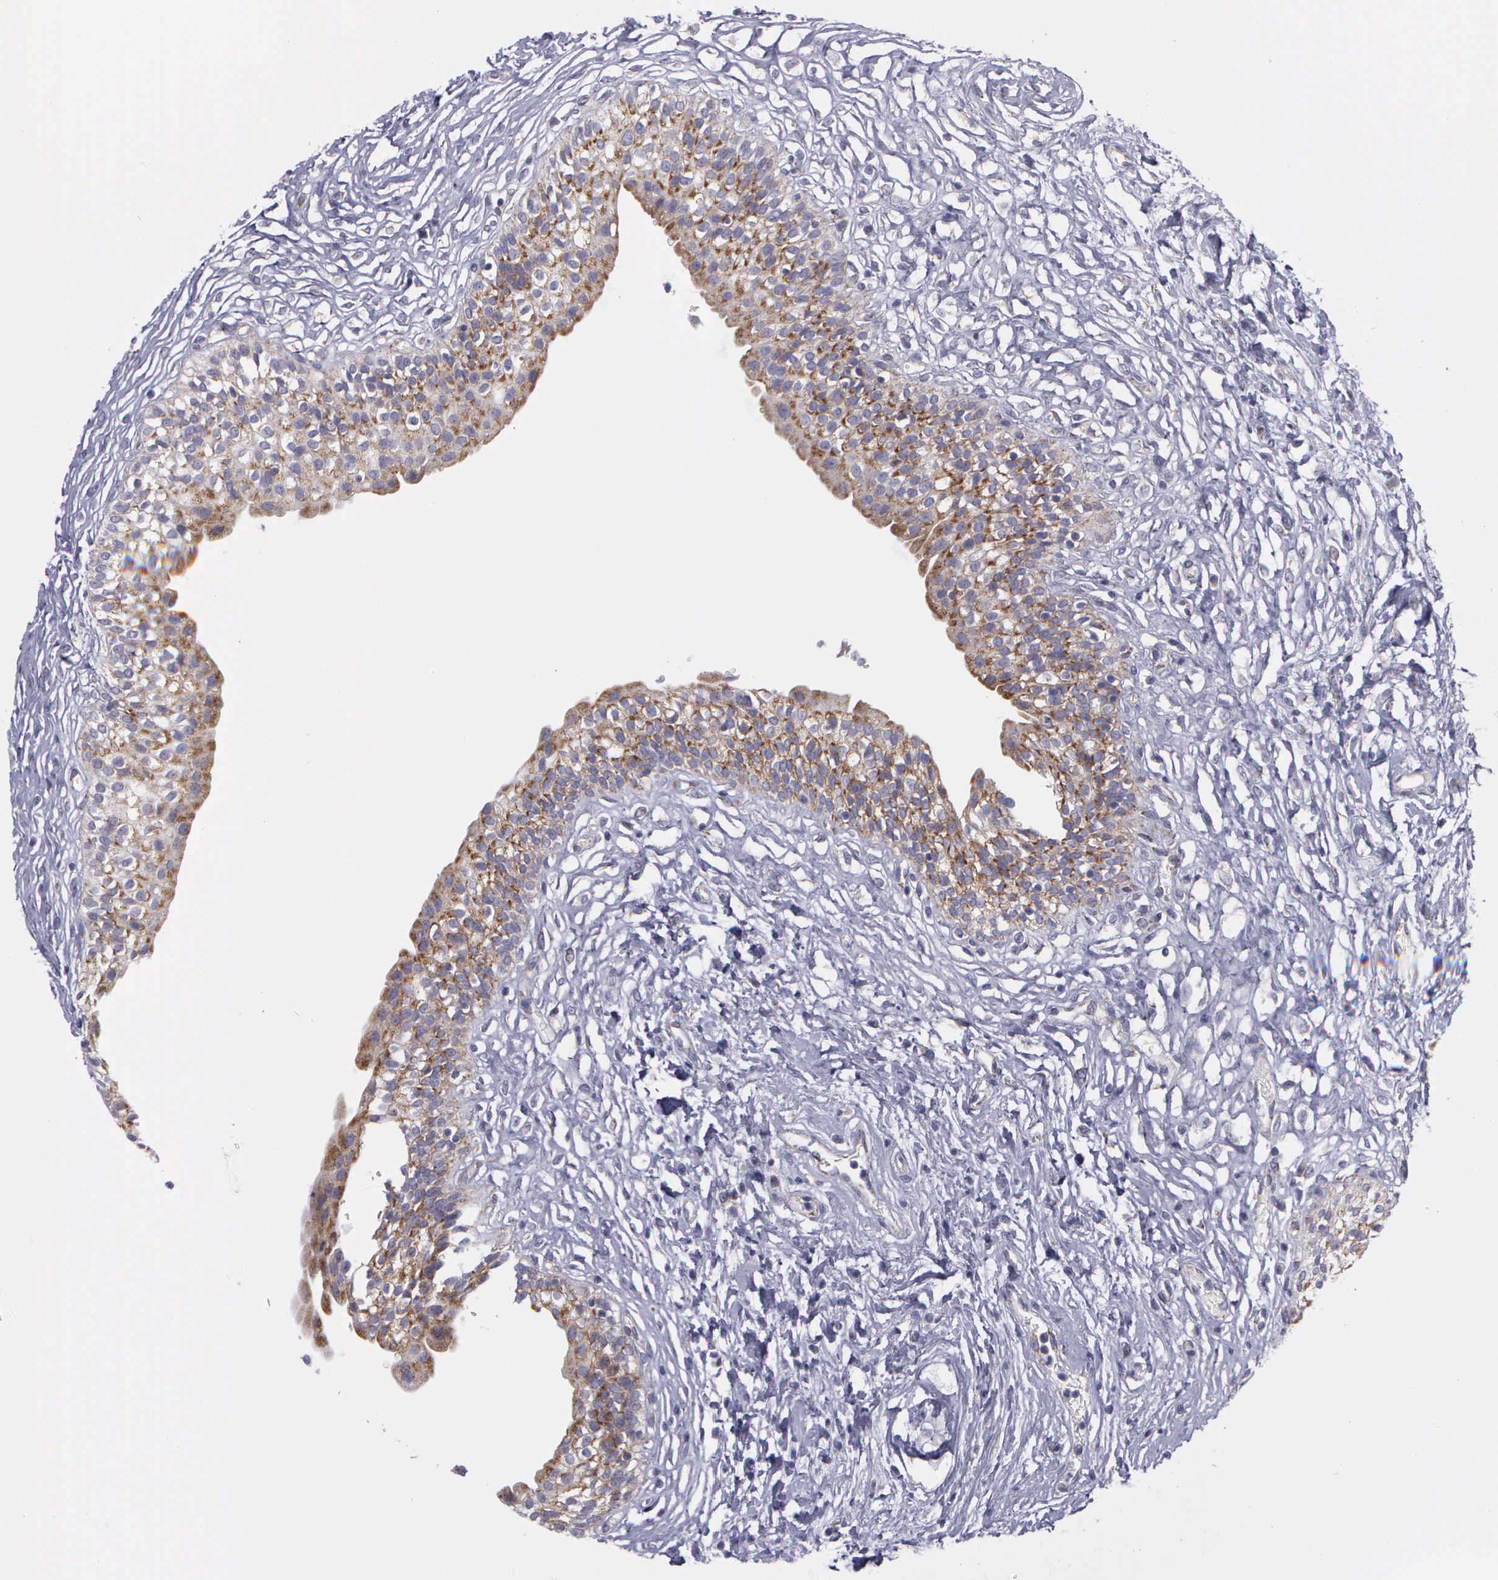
{"staining": {"intensity": "moderate", "quantity": ">75%", "location": "cytoplasmic/membranous"}, "tissue": "urinary bladder", "cell_type": "Urothelial cells", "image_type": "normal", "snomed": [{"axis": "morphology", "description": "Adenocarcinoma, NOS"}, {"axis": "topography", "description": "Urinary bladder"}], "caption": "IHC of benign human urinary bladder exhibits medium levels of moderate cytoplasmic/membranous positivity in approximately >75% of urothelial cells.", "gene": "SYNJ2BP", "patient": {"sex": "male", "age": 61}}